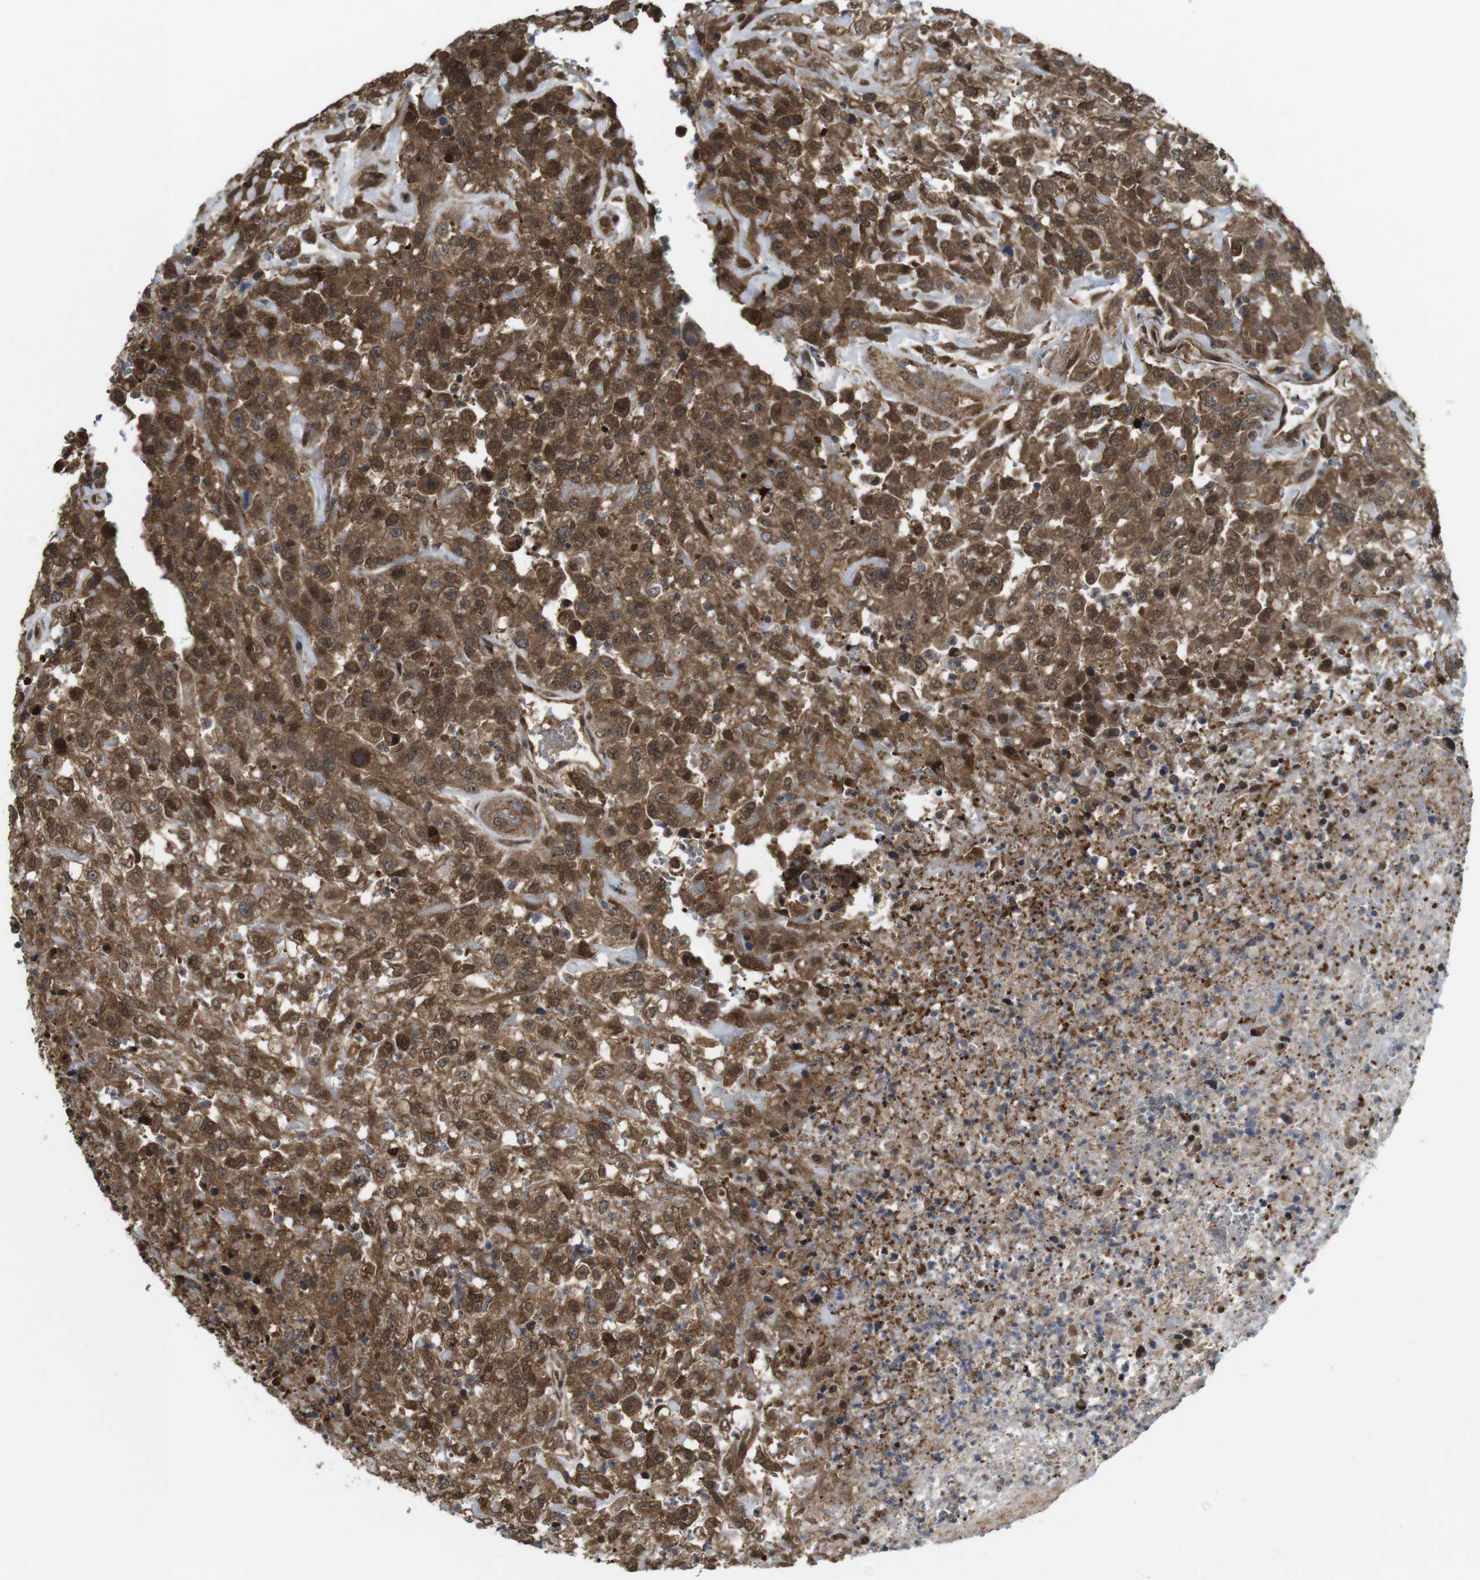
{"staining": {"intensity": "moderate", "quantity": ">75%", "location": "cytoplasmic/membranous,nuclear"}, "tissue": "urothelial cancer", "cell_type": "Tumor cells", "image_type": "cancer", "snomed": [{"axis": "morphology", "description": "Urothelial carcinoma, High grade"}, {"axis": "topography", "description": "Urinary bladder"}], "caption": "Immunohistochemical staining of human urothelial cancer displays medium levels of moderate cytoplasmic/membranous and nuclear protein positivity in about >75% of tumor cells. (IHC, brightfield microscopy, high magnification).", "gene": "YWHAG", "patient": {"sex": "male", "age": 46}}